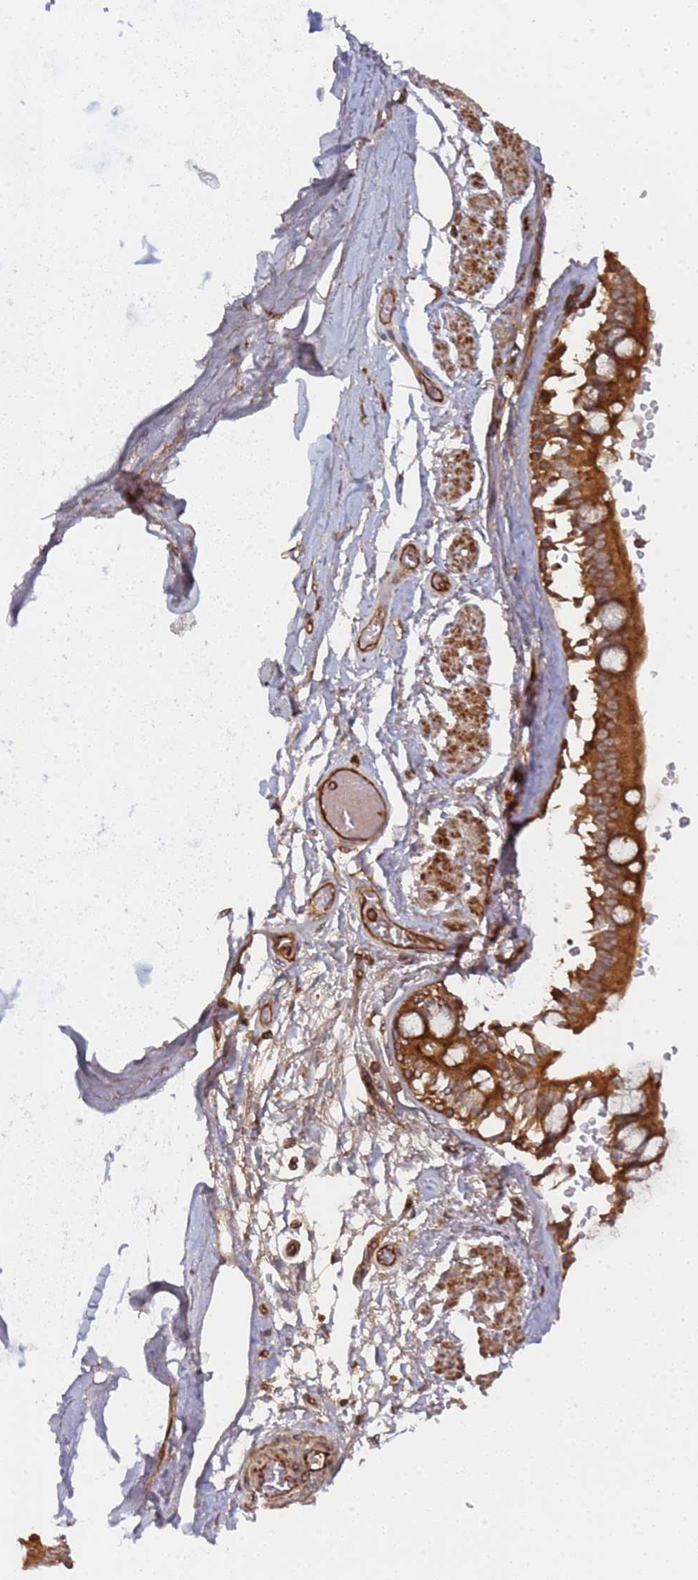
{"staining": {"intensity": "strong", "quantity": ">75%", "location": "cytoplasmic/membranous"}, "tissue": "bronchus", "cell_type": "Respiratory epithelial cells", "image_type": "normal", "snomed": [{"axis": "morphology", "description": "Normal tissue, NOS"}, {"axis": "topography", "description": "Bronchus"}], "caption": "Immunohistochemistry (IHC) photomicrograph of normal bronchus: human bronchus stained using IHC demonstrates high levels of strong protein expression localized specifically in the cytoplasmic/membranous of respiratory epithelial cells, appearing as a cytoplasmic/membranous brown color.", "gene": "DDX60", "patient": {"sex": "male", "age": 70}}